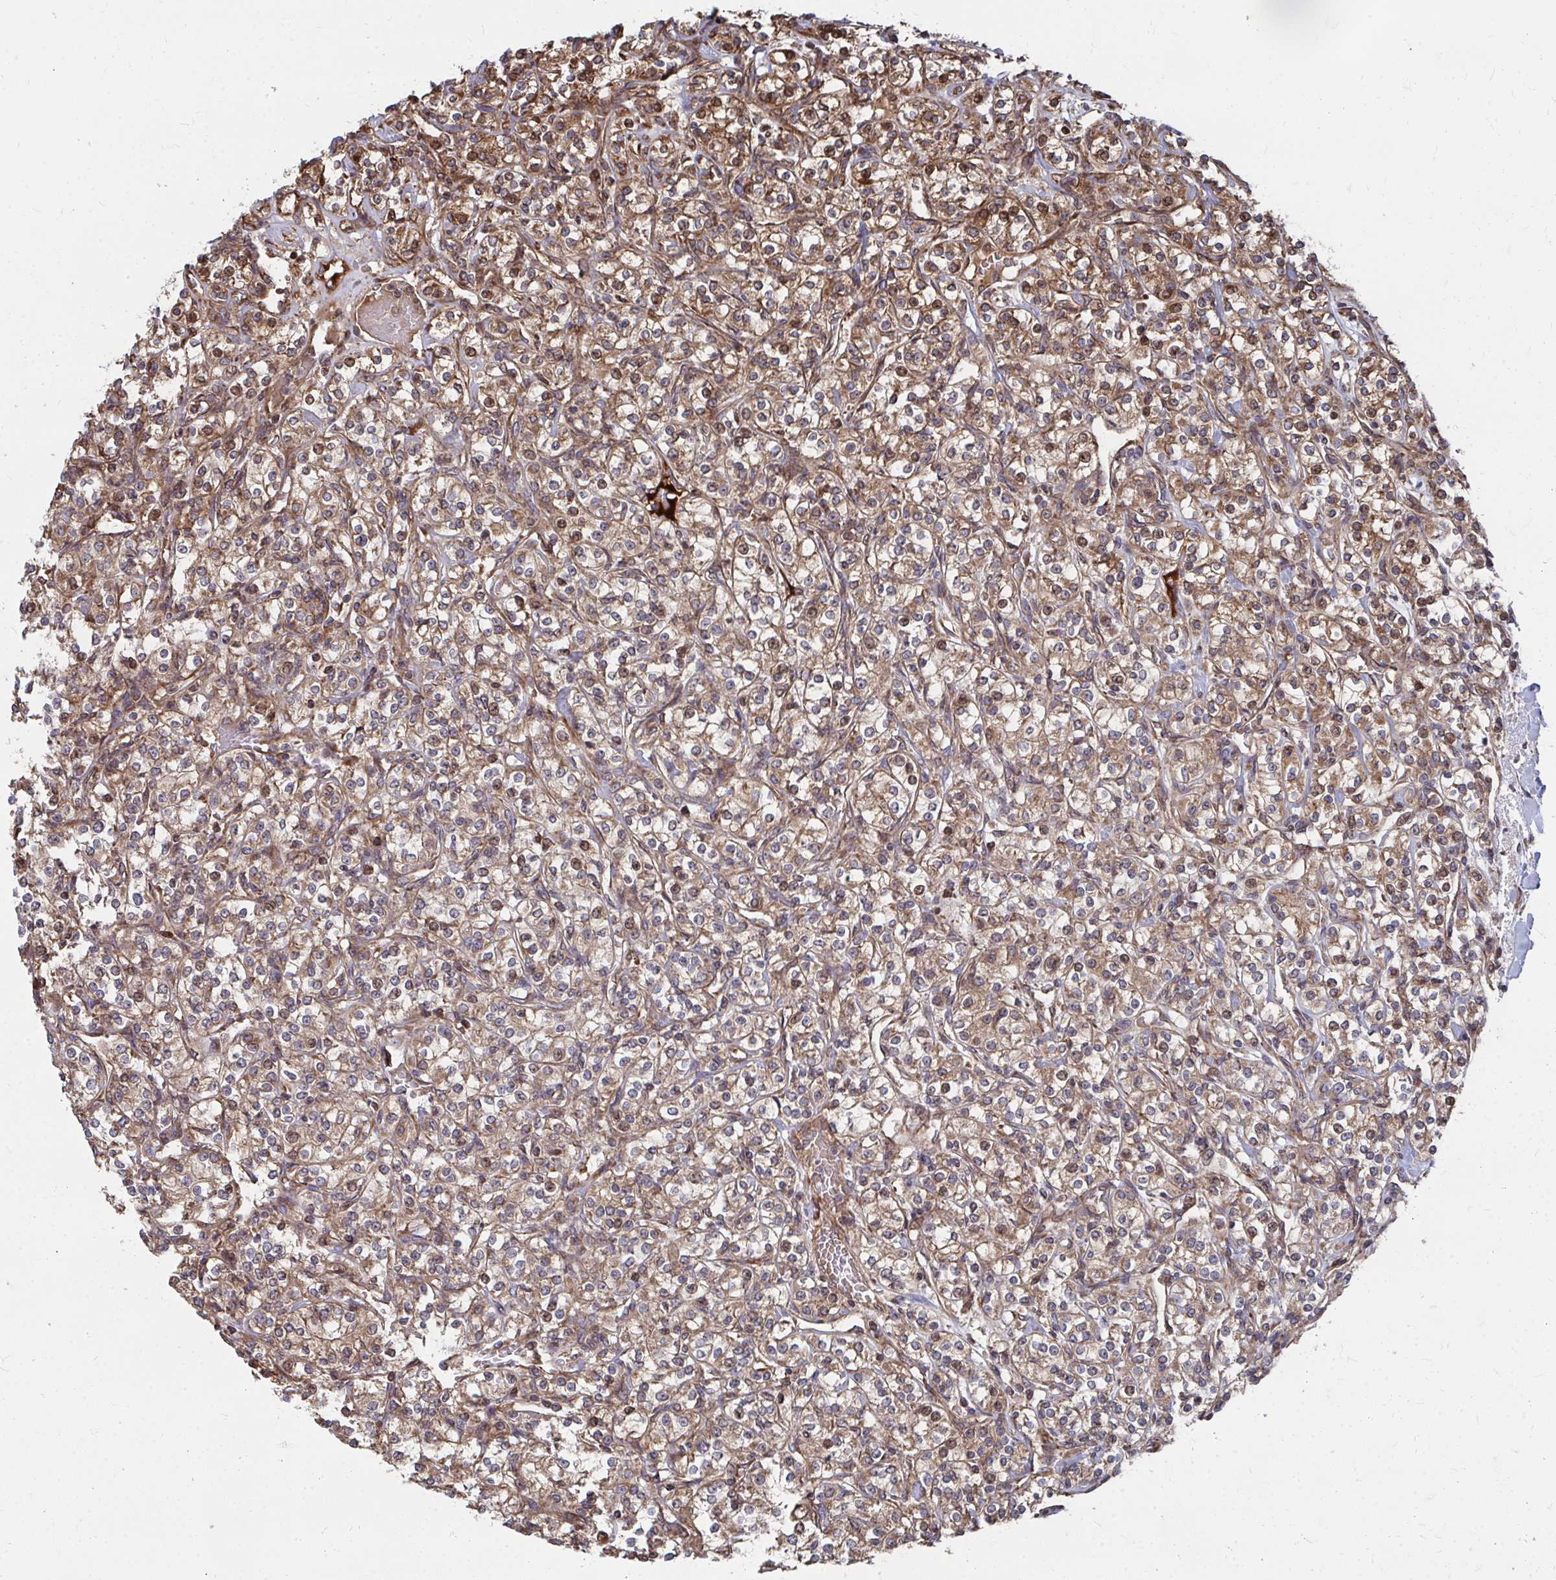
{"staining": {"intensity": "moderate", "quantity": ">75%", "location": "cytoplasmic/membranous,nuclear"}, "tissue": "renal cancer", "cell_type": "Tumor cells", "image_type": "cancer", "snomed": [{"axis": "morphology", "description": "Adenocarcinoma, NOS"}, {"axis": "topography", "description": "Kidney"}], "caption": "Immunohistochemical staining of renal cancer (adenocarcinoma) shows medium levels of moderate cytoplasmic/membranous and nuclear positivity in about >75% of tumor cells.", "gene": "FAM89A", "patient": {"sex": "male", "age": 77}}